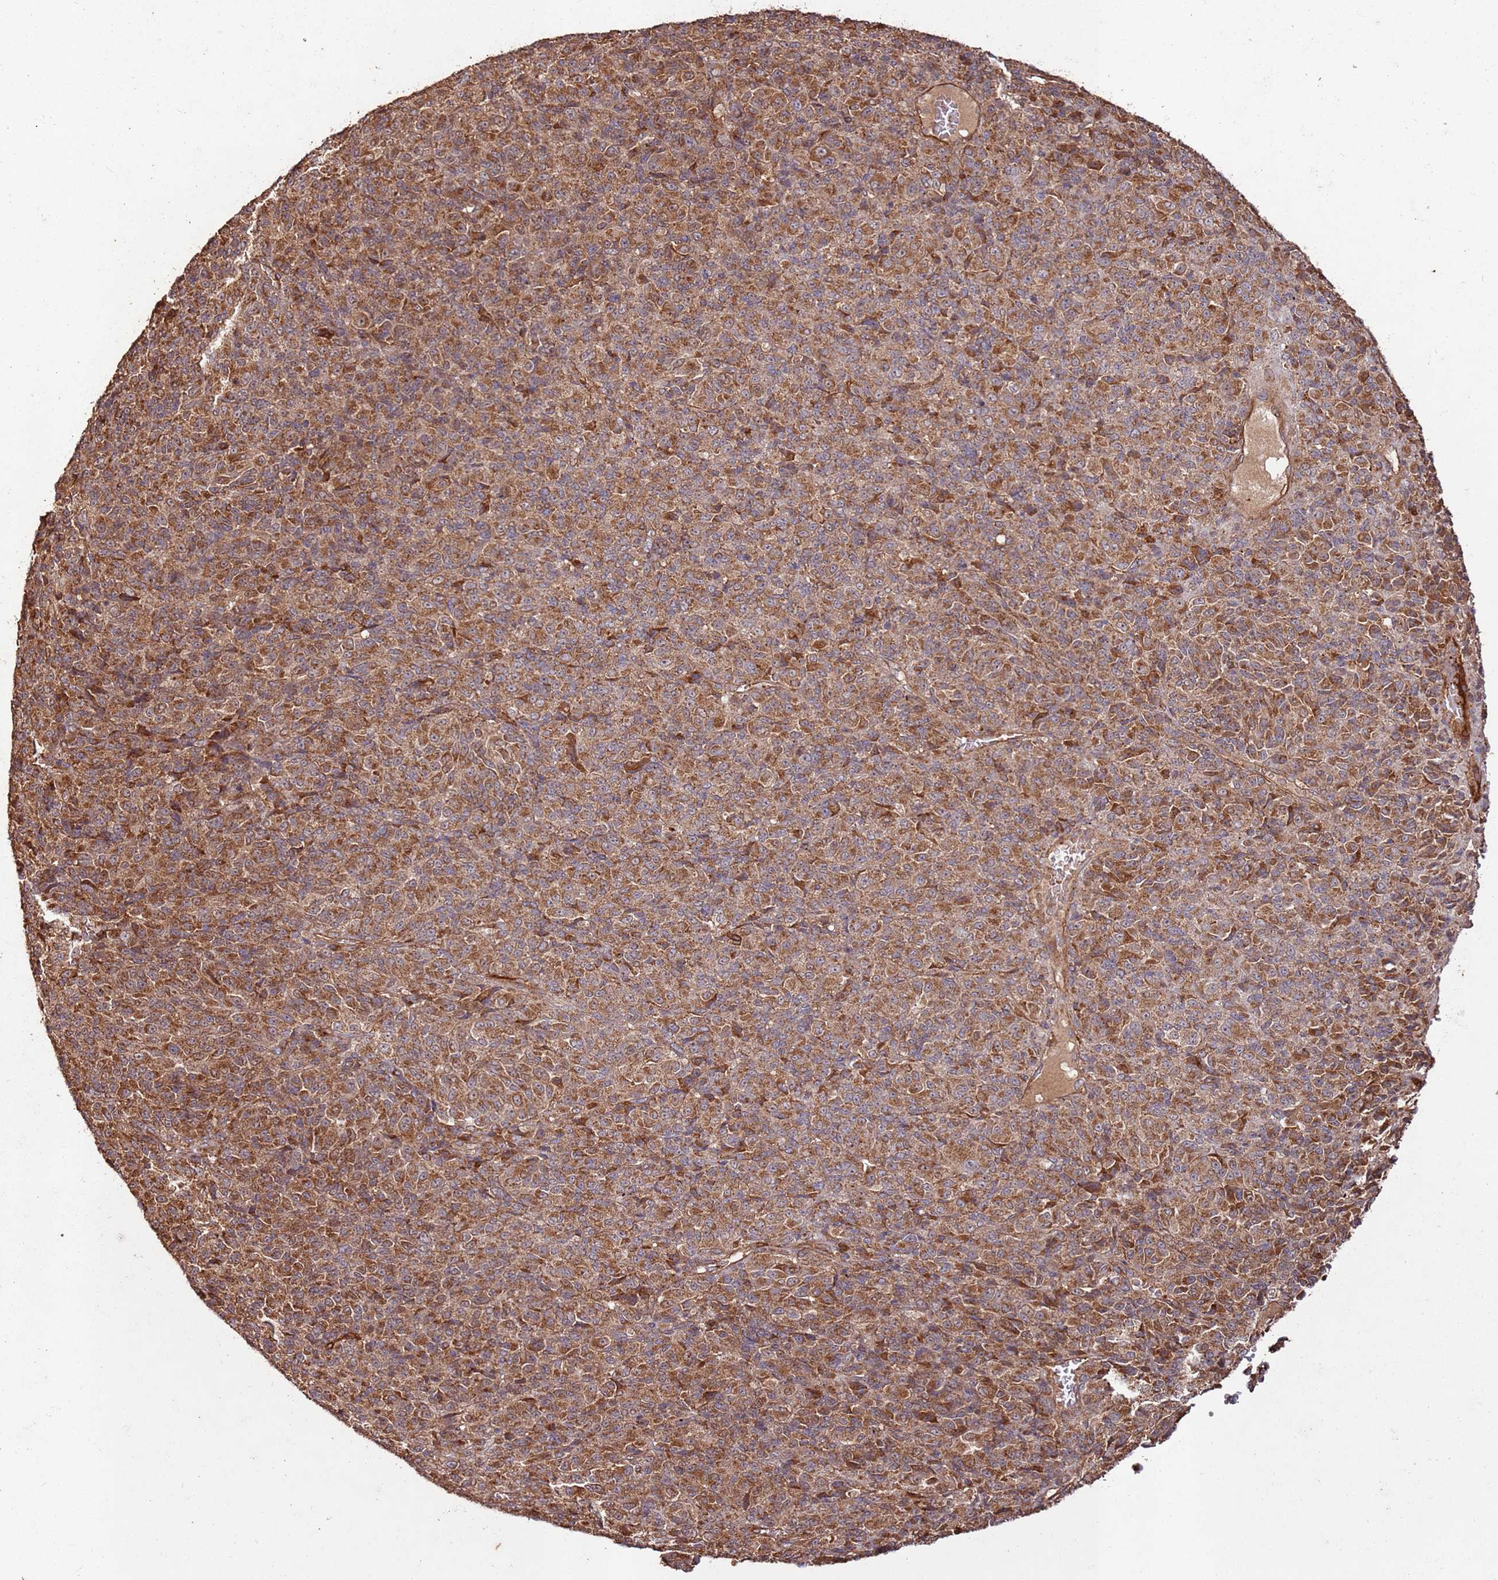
{"staining": {"intensity": "strong", "quantity": ">75%", "location": "cytoplasmic/membranous"}, "tissue": "melanoma", "cell_type": "Tumor cells", "image_type": "cancer", "snomed": [{"axis": "morphology", "description": "Malignant melanoma, Metastatic site"}, {"axis": "topography", "description": "Brain"}], "caption": "The immunohistochemical stain labels strong cytoplasmic/membranous staining in tumor cells of melanoma tissue. (DAB (3,3'-diaminobenzidine) IHC, brown staining for protein, blue staining for nuclei).", "gene": "FAM186A", "patient": {"sex": "female", "age": 56}}